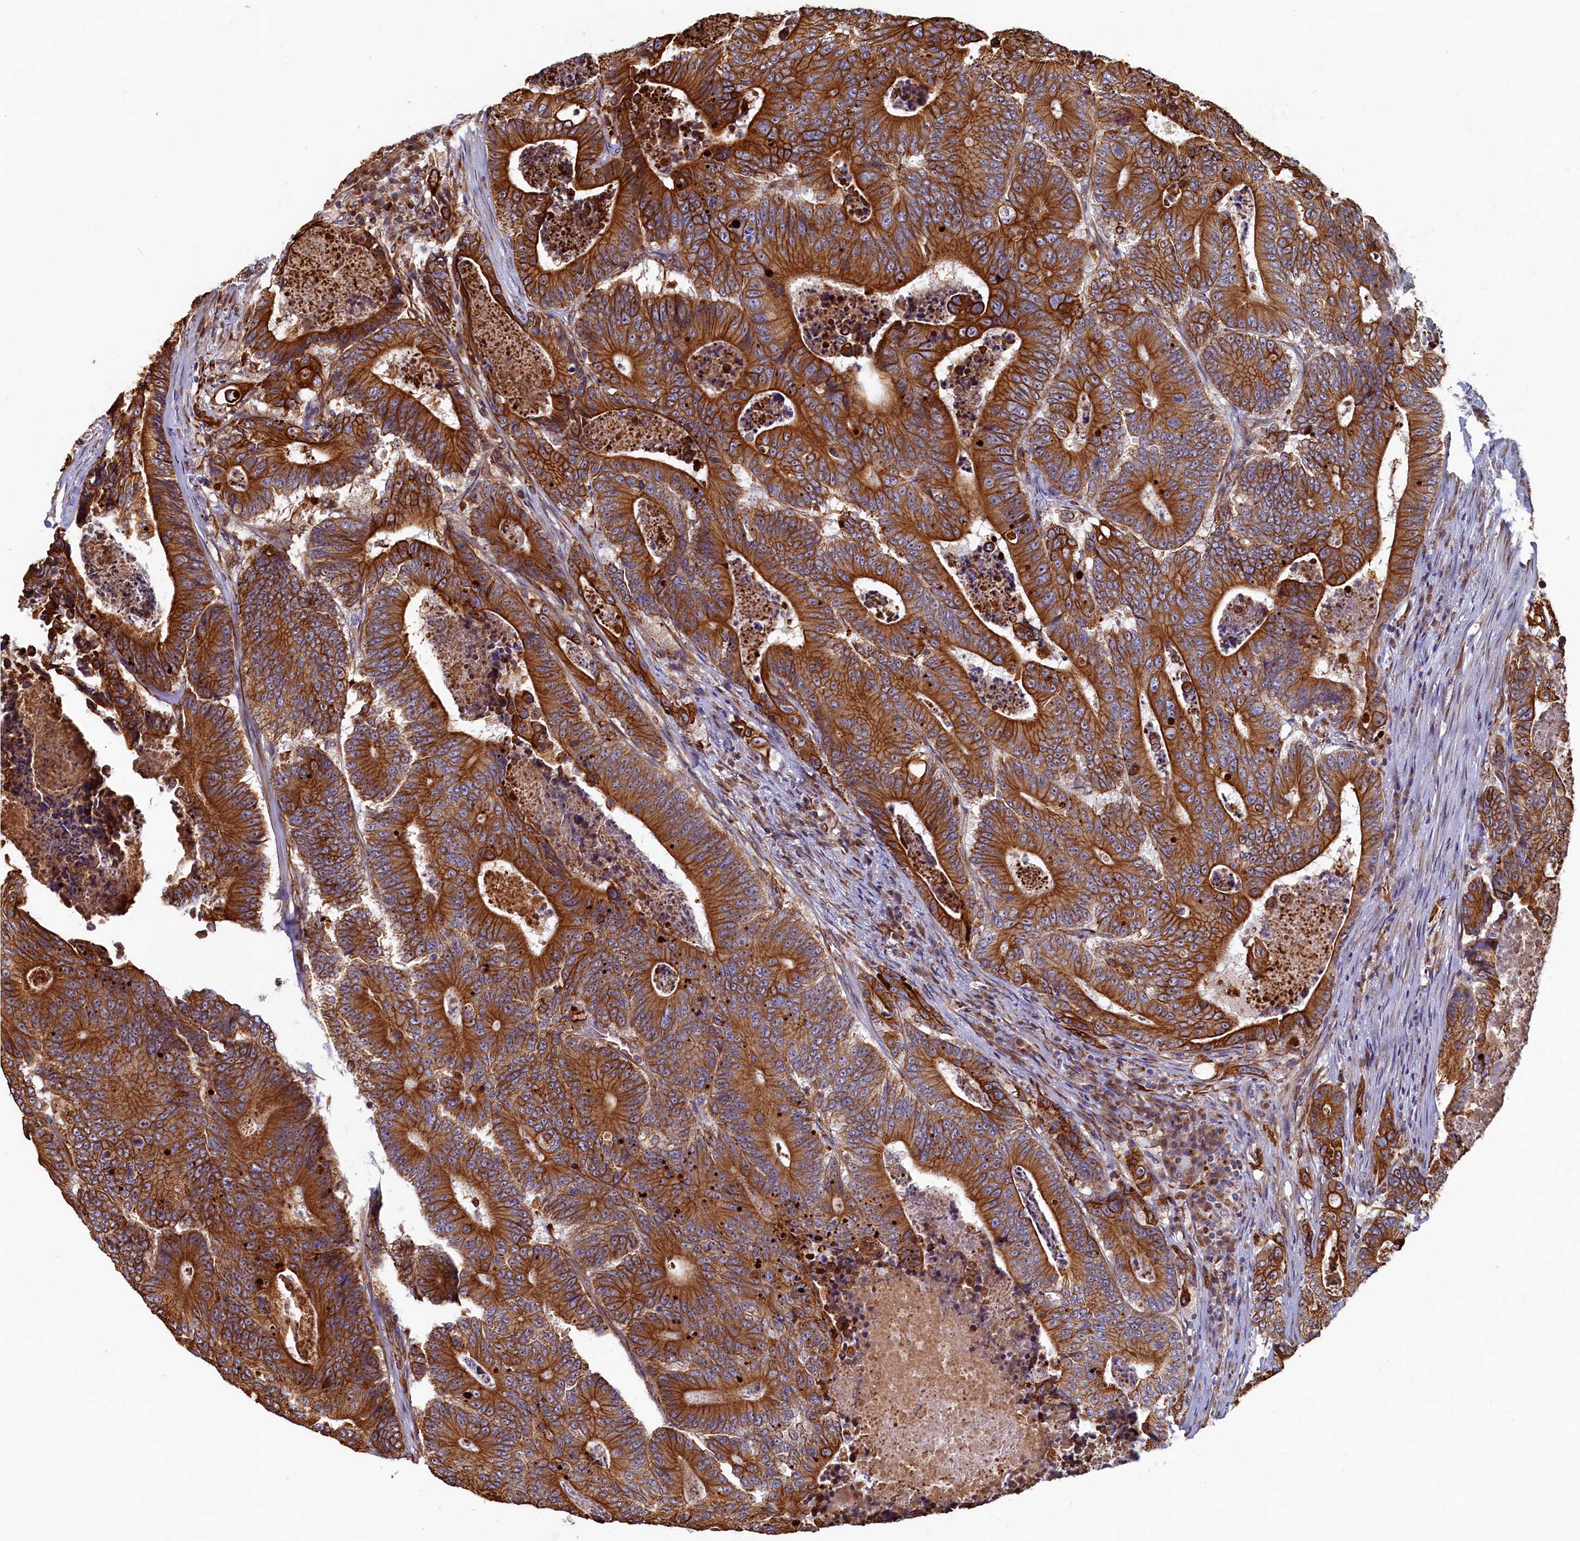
{"staining": {"intensity": "strong", "quantity": ">75%", "location": "cytoplasmic/membranous"}, "tissue": "colorectal cancer", "cell_type": "Tumor cells", "image_type": "cancer", "snomed": [{"axis": "morphology", "description": "Adenocarcinoma, NOS"}, {"axis": "topography", "description": "Colon"}], "caption": "Immunohistochemical staining of human adenocarcinoma (colorectal) reveals high levels of strong cytoplasmic/membranous positivity in about >75% of tumor cells. (Stains: DAB in brown, nuclei in blue, Microscopy: brightfield microscopy at high magnification).", "gene": "LRRC57", "patient": {"sex": "male", "age": 83}}